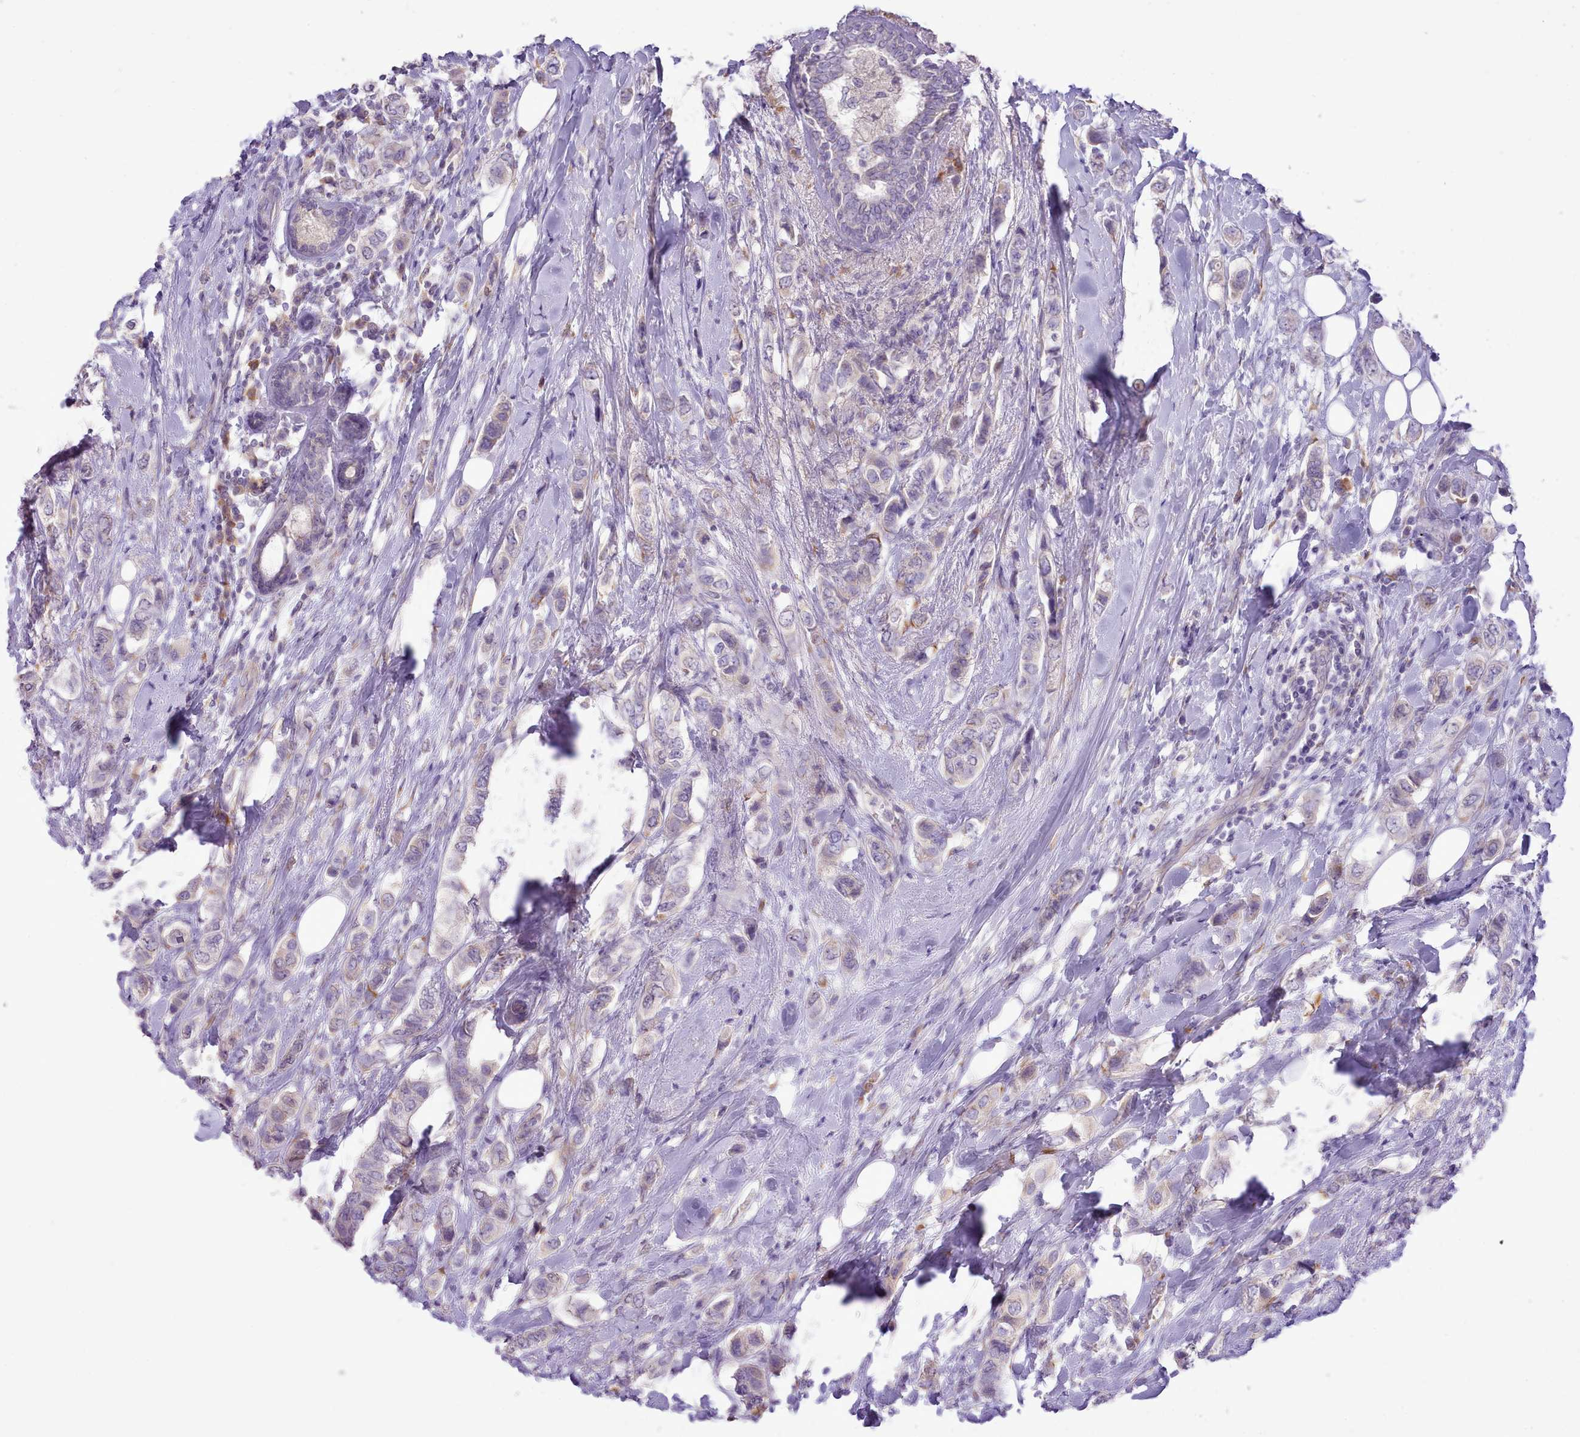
{"staining": {"intensity": "weak", "quantity": "<25%", "location": "cytoplasmic/membranous"}, "tissue": "breast cancer", "cell_type": "Tumor cells", "image_type": "cancer", "snomed": [{"axis": "morphology", "description": "Lobular carcinoma"}, {"axis": "topography", "description": "Breast"}], "caption": "Tumor cells show no significant staining in breast cancer. (Brightfield microscopy of DAB immunohistochemistry (IHC) at high magnification).", "gene": "CCL1", "patient": {"sex": "female", "age": 51}}